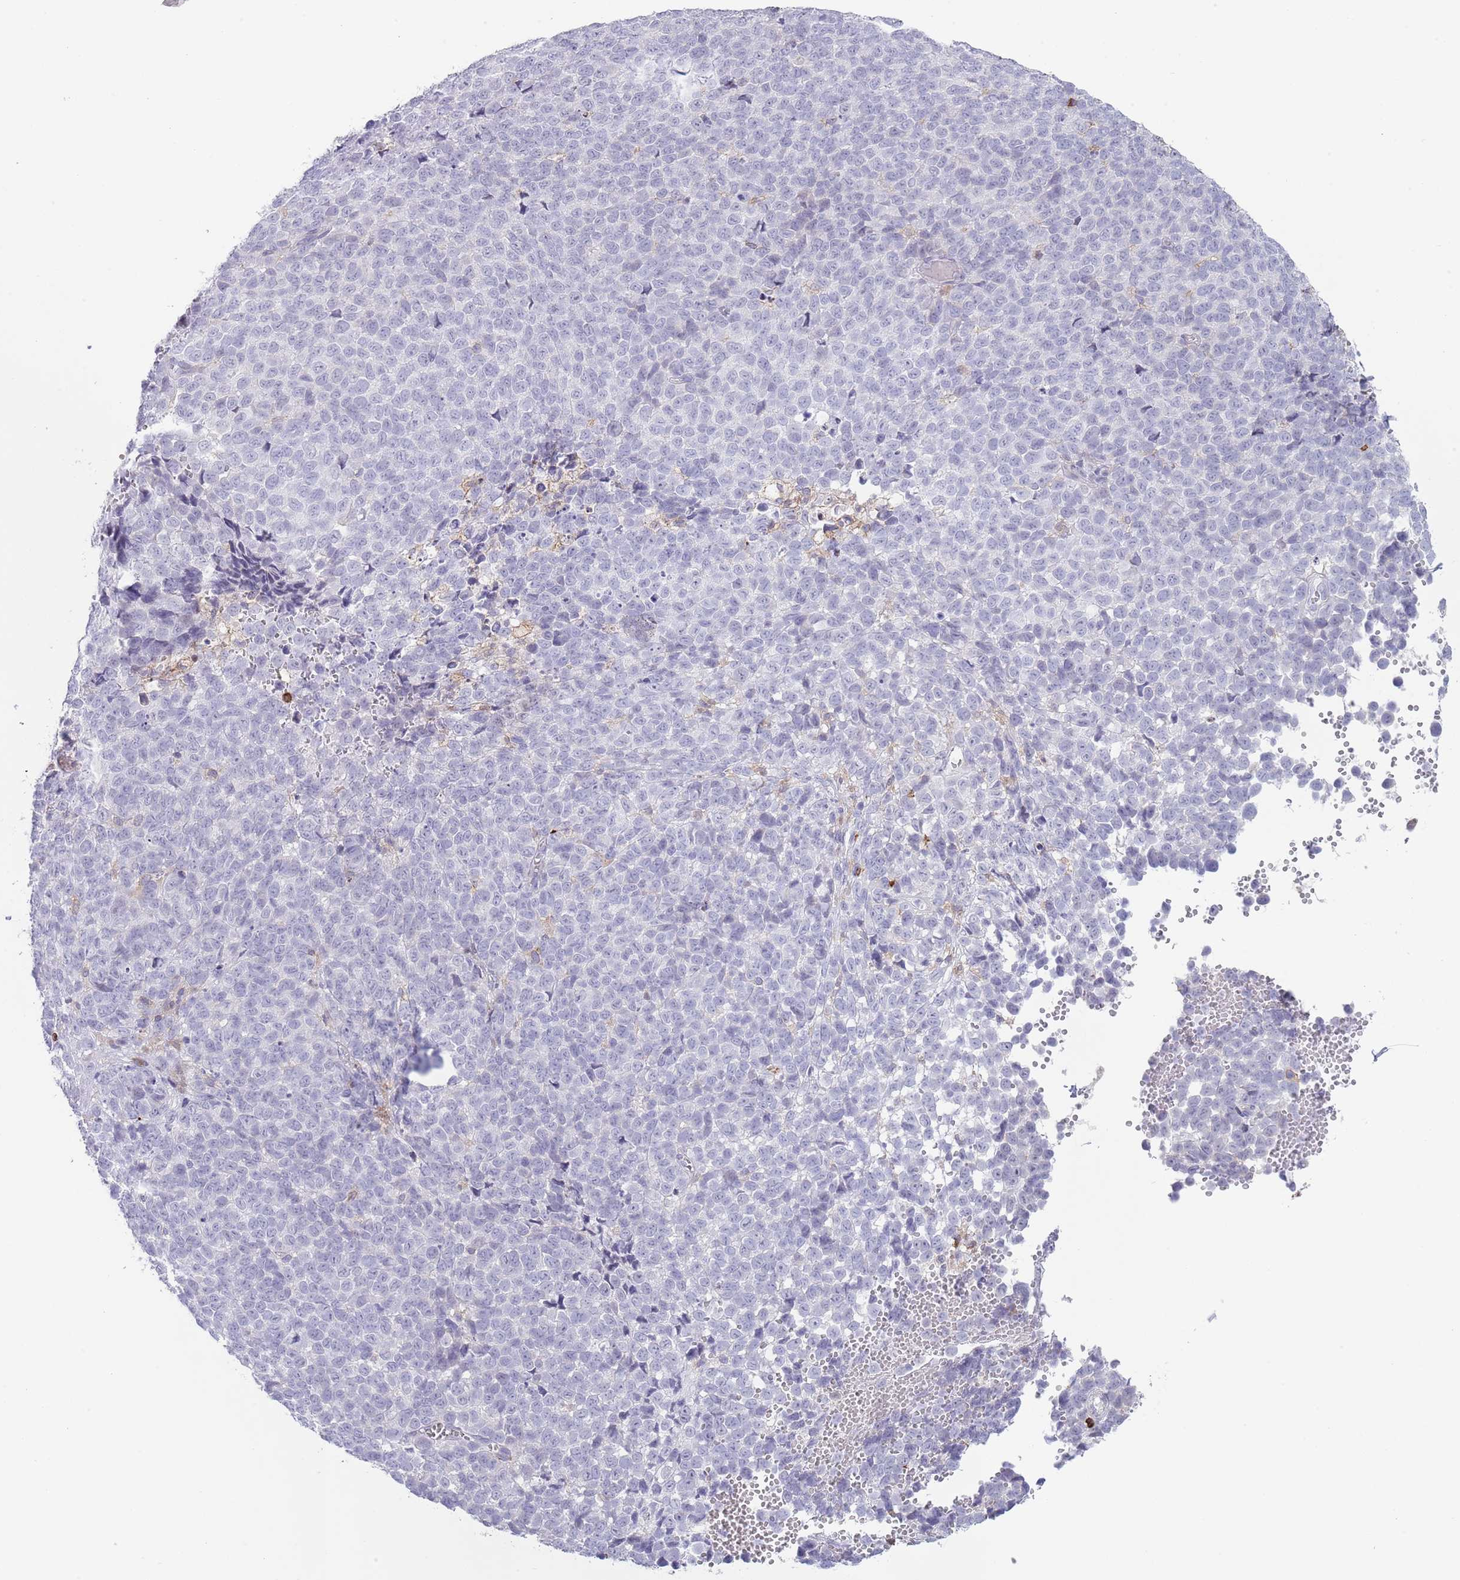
{"staining": {"intensity": "negative", "quantity": "none", "location": "none"}, "tissue": "melanoma", "cell_type": "Tumor cells", "image_type": "cancer", "snomed": [{"axis": "morphology", "description": "Malignant melanoma, NOS"}, {"axis": "topography", "description": "Nose, NOS"}], "caption": "Immunohistochemical staining of human malignant melanoma displays no significant positivity in tumor cells.", "gene": "LPXN", "patient": {"sex": "female", "age": 48}}